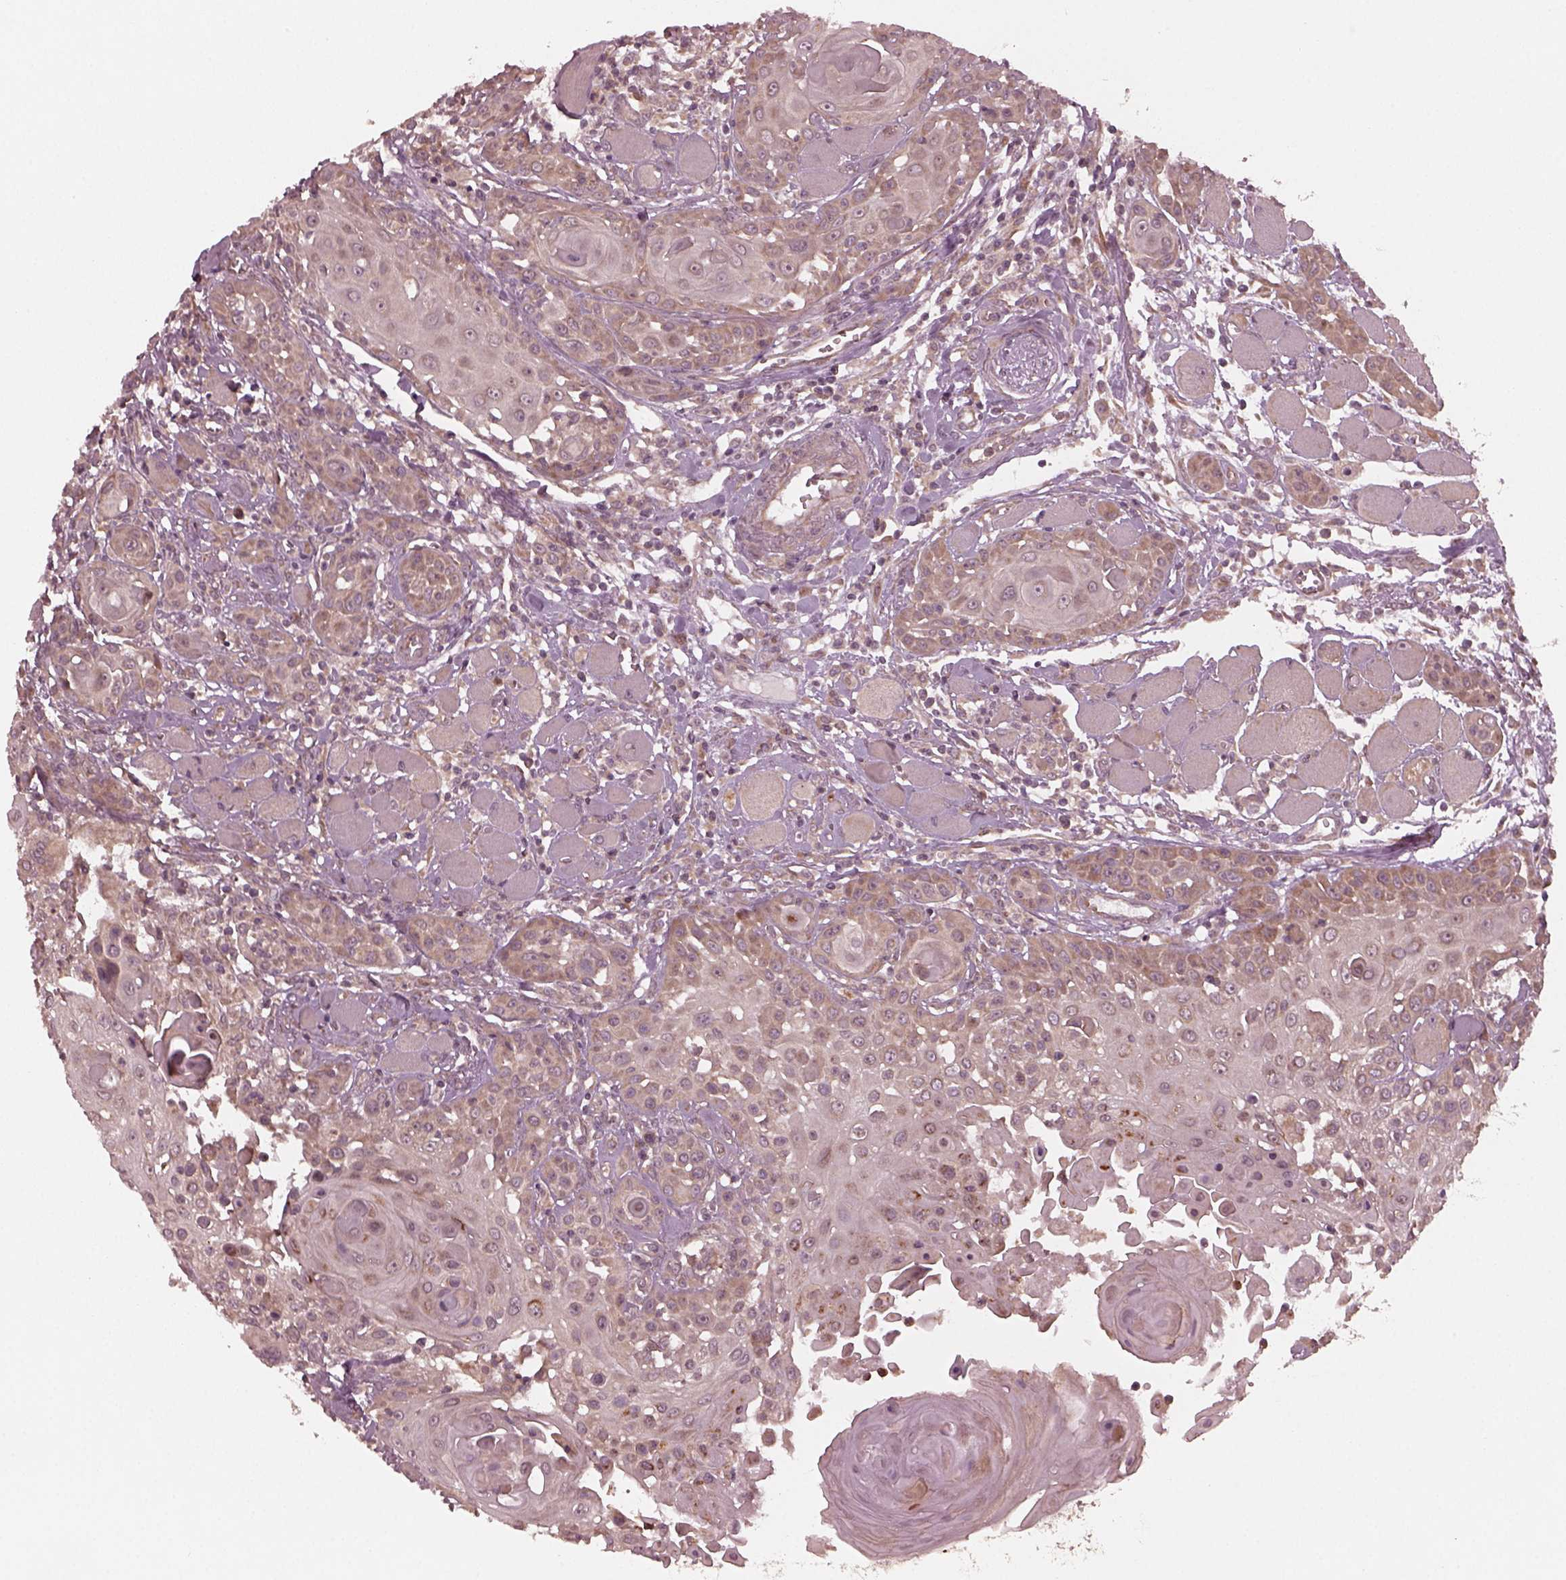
{"staining": {"intensity": "weak", "quantity": "25%-75%", "location": "cytoplasmic/membranous"}, "tissue": "head and neck cancer", "cell_type": "Tumor cells", "image_type": "cancer", "snomed": [{"axis": "morphology", "description": "Squamous cell carcinoma, NOS"}, {"axis": "topography", "description": "Head-Neck"}], "caption": "Immunohistochemistry (IHC) histopathology image of neoplastic tissue: squamous cell carcinoma (head and neck) stained using IHC exhibits low levels of weak protein expression localized specifically in the cytoplasmic/membranous of tumor cells, appearing as a cytoplasmic/membranous brown color.", "gene": "FAF2", "patient": {"sex": "female", "age": 80}}